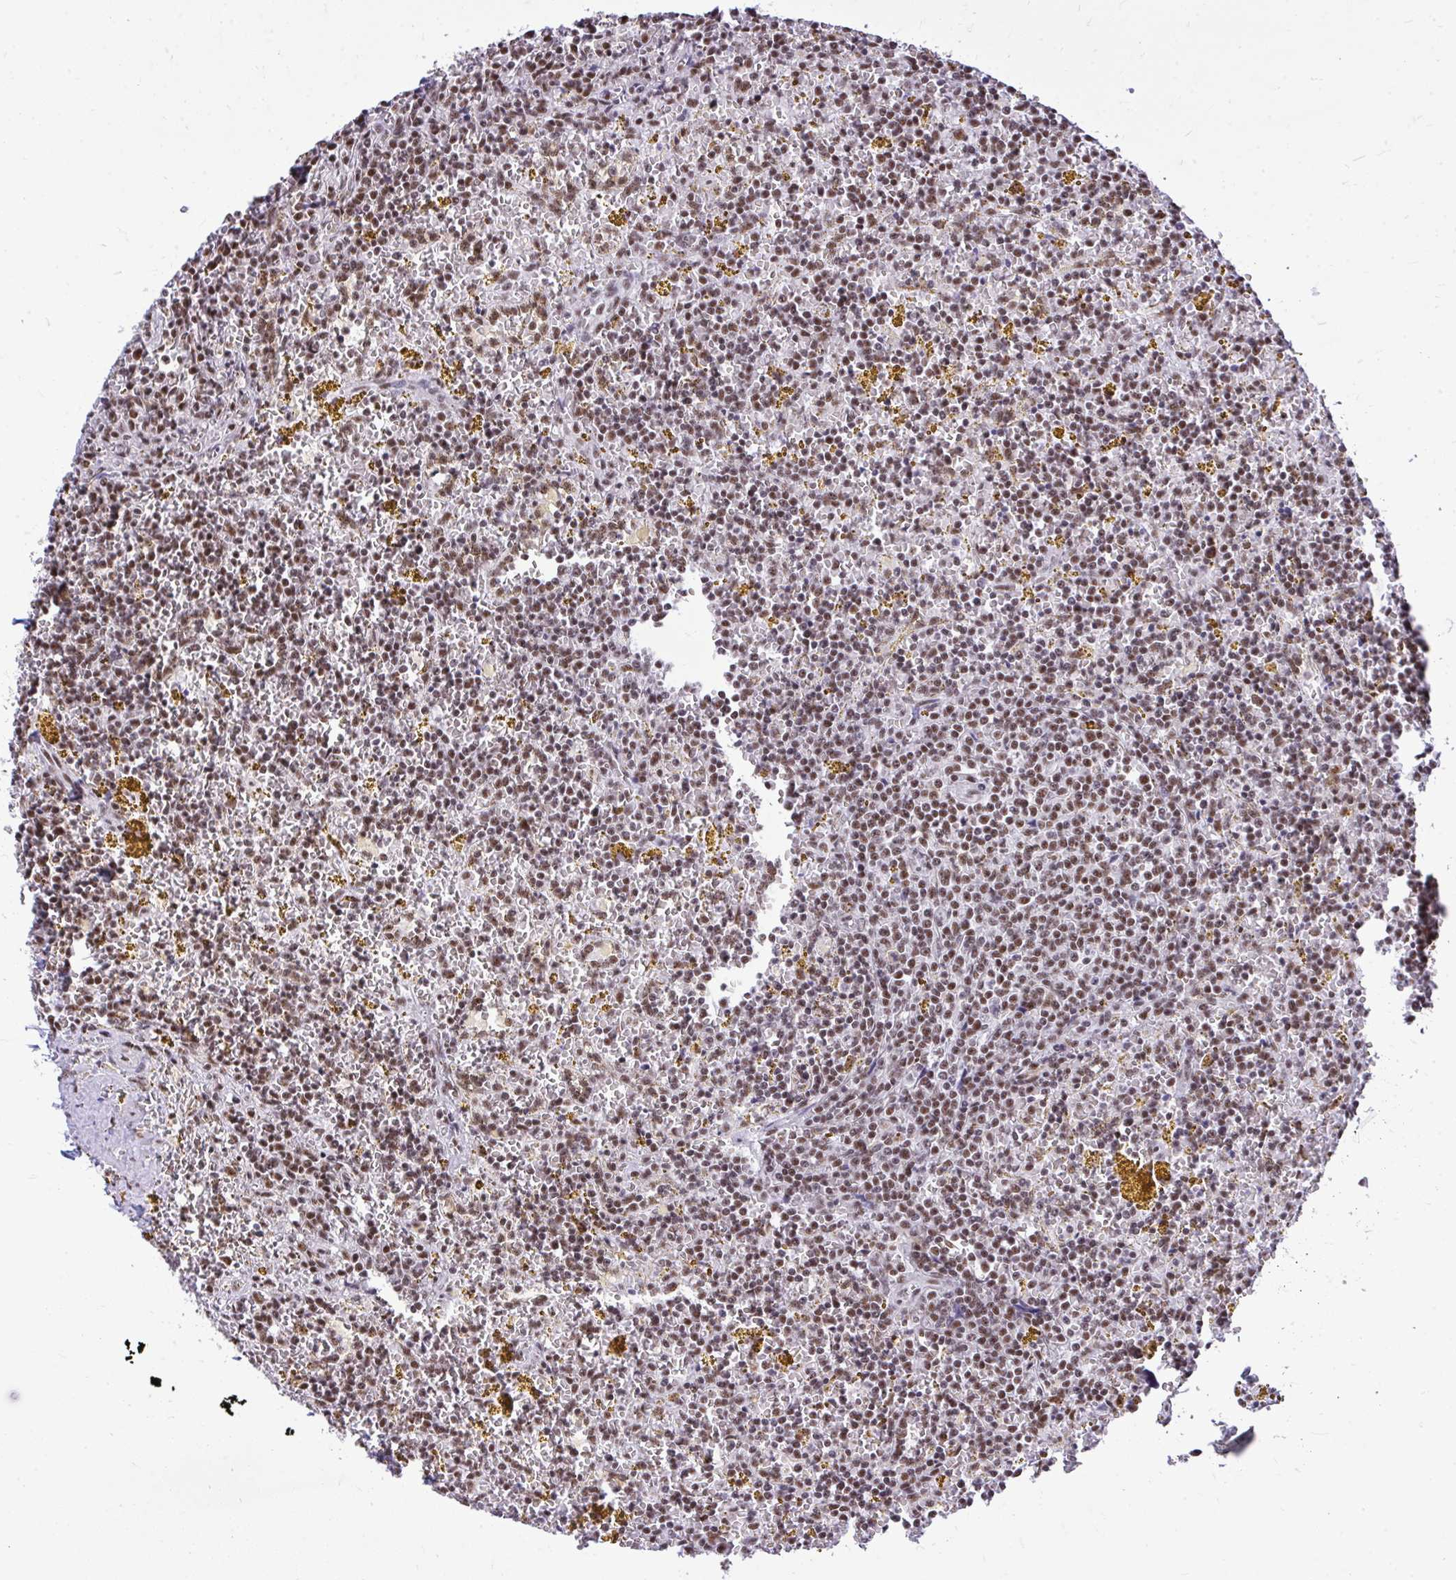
{"staining": {"intensity": "moderate", "quantity": "25%-75%", "location": "nuclear"}, "tissue": "lymphoma", "cell_type": "Tumor cells", "image_type": "cancer", "snomed": [{"axis": "morphology", "description": "Malignant lymphoma, non-Hodgkin's type, Low grade"}, {"axis": "topography", "description": "Spleen"}, {"axis": "topography", "description": "Lymph node"}], "caption": "Tumor cells demonstrate medium levels of moderate nuclear positivity in approximately 25%-75% of cells in human malignant lymphoma, non-Hodgkin's type (low-grade). (DAB IHC, brown staining for protein, blue staining for nuclei).", "gene": "PRPF19", "patient": {"sex": "female", "age": 66}}